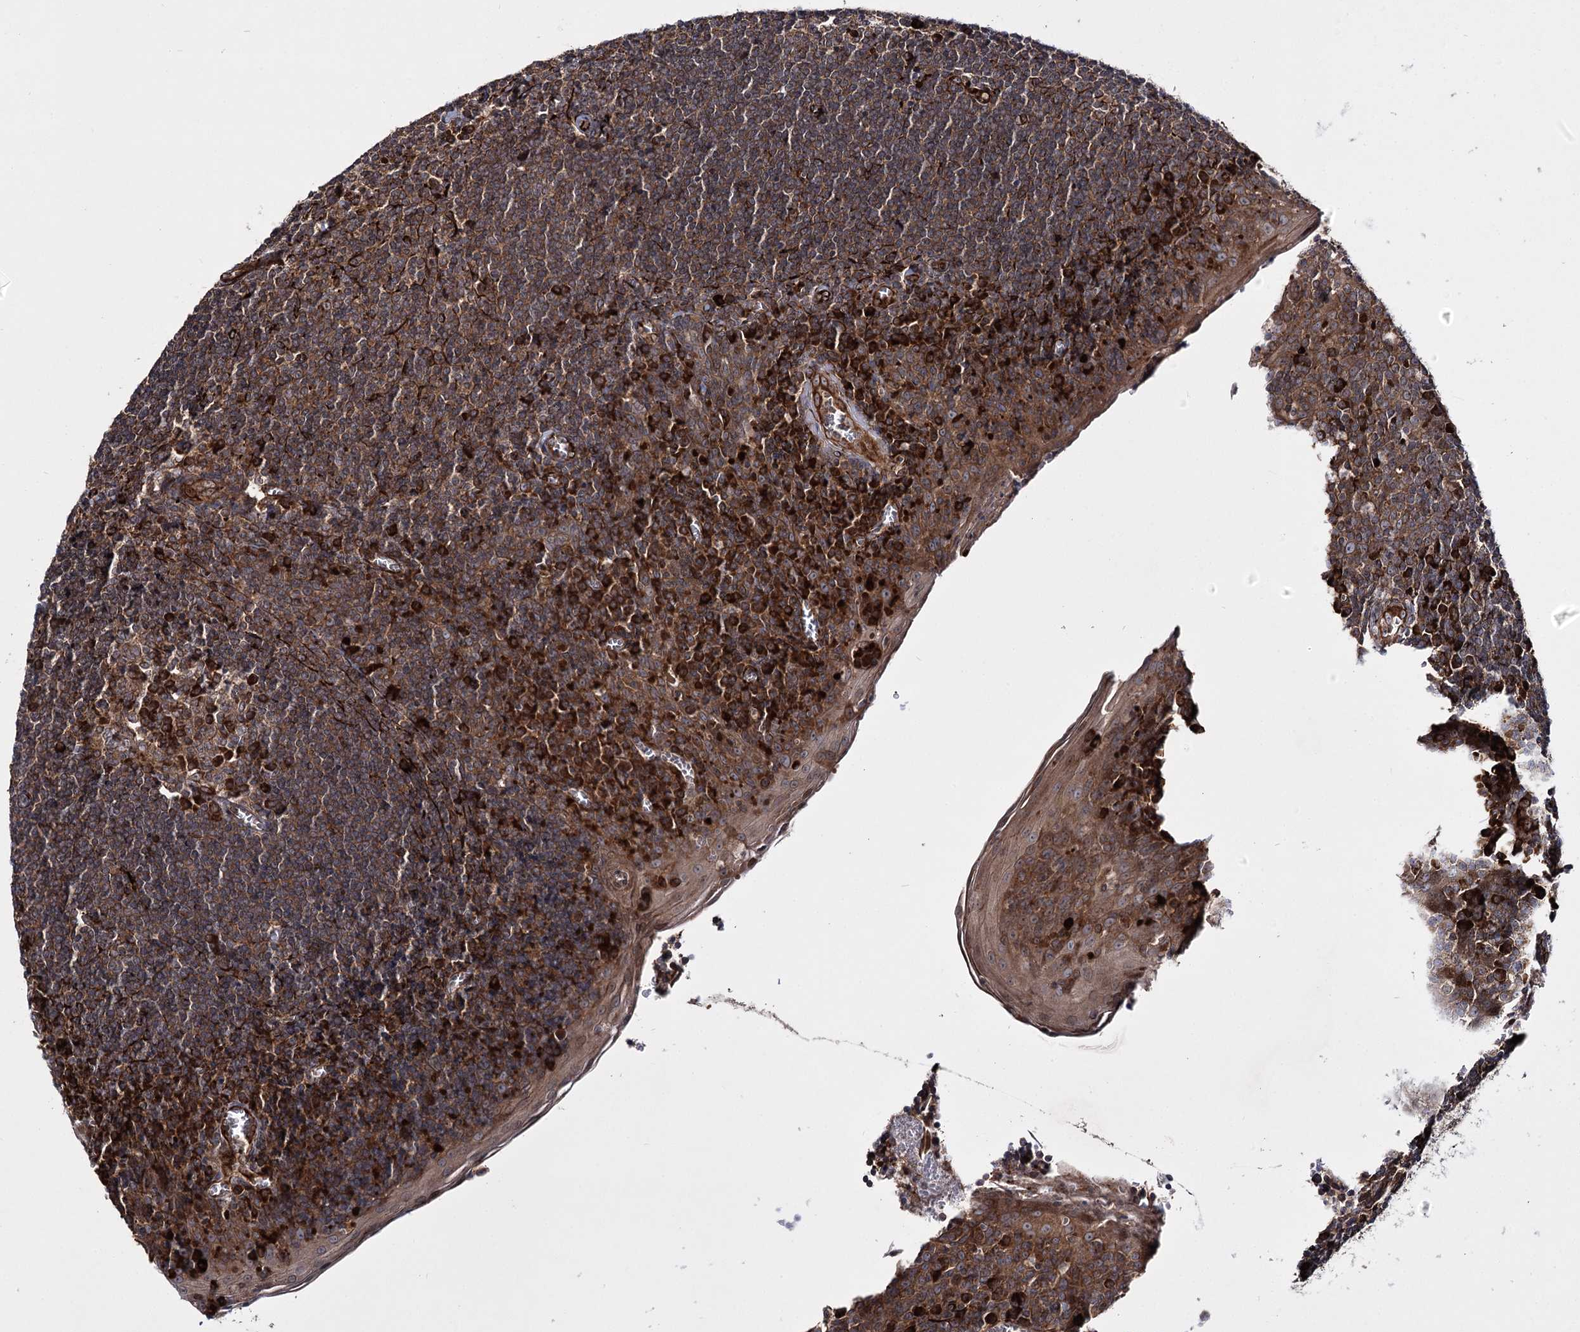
{"staining": {"intensity": "strong", "quantity": "<25%", "location": "cytoplasmic/membranous"}, "tissue": "tonsil", "cell_type": "Germinal center cells", "image_type": "normal", "snomed": [{"axis": "morphology", "description": "Normal tissue, NOS"}, {"axis": "topography", "description": "Tonsil"}], "caption": "A brown stain labels strong cytoplasmic/membranous positivity of a protein in germinal center cells of normal human tonsil. (DAB IHC, brown staining for protein, blue staining for nuclei).", "gene": "HECTD2", "patient": {"sex": "male", "age": 27}}